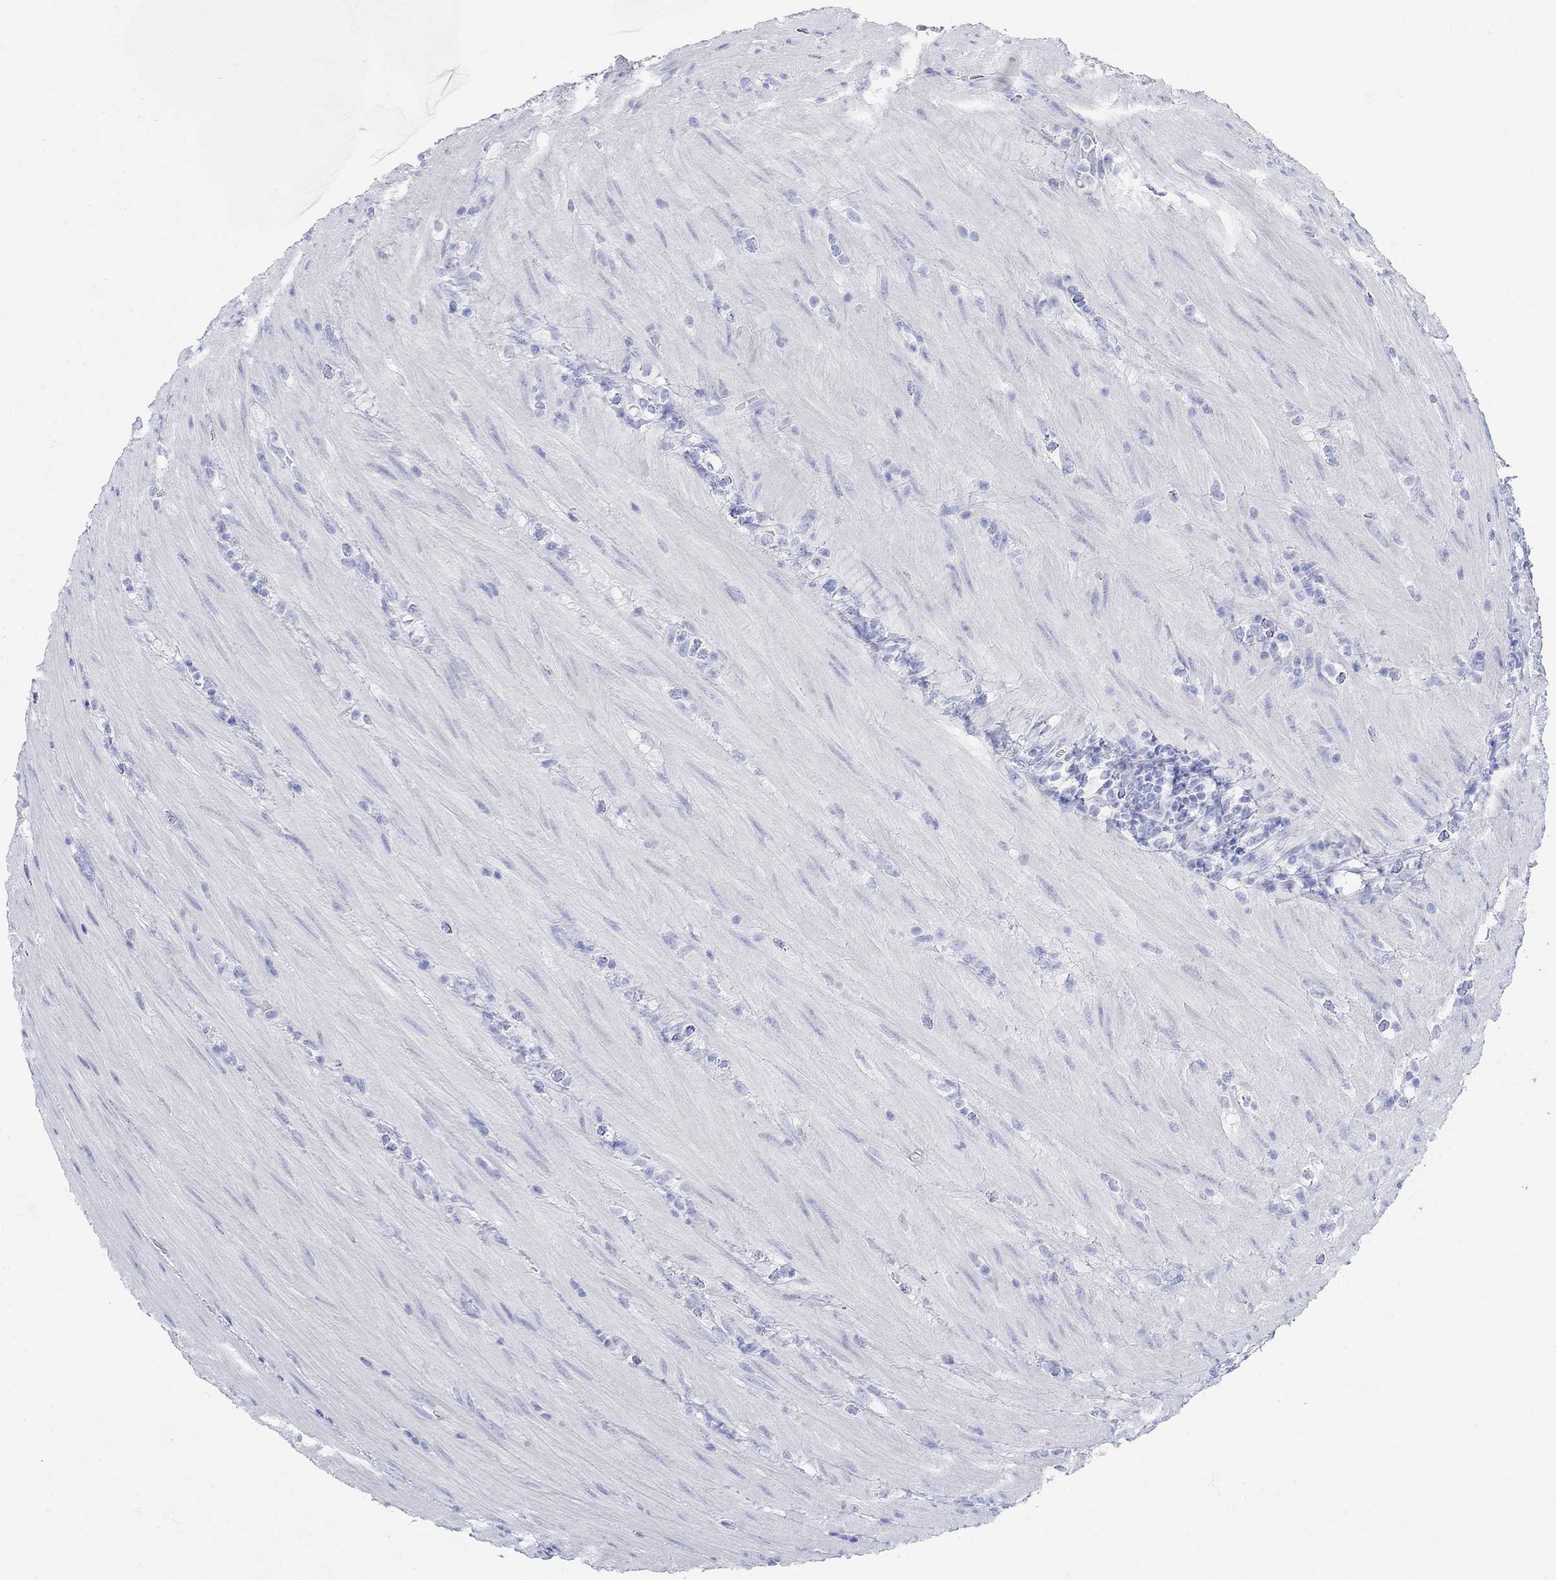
{"staining": {"intensity": "negative", "quantity": "none", "location": "none"}, "tissue": "colorectal cancer", "cell_type": "Tumor cells", "image_type": "cancer", "snomed": [{"axis": "morphology", "description": "Adenocarcinoma, NOS"}, {"axis": "topography", "description": "Colon"}], "caption": "There is no significant positivity in tumor cells of adenocarcinoma (colorectal).", "gene": "AK8", "patient": {"sex": "female", "age": 67}}